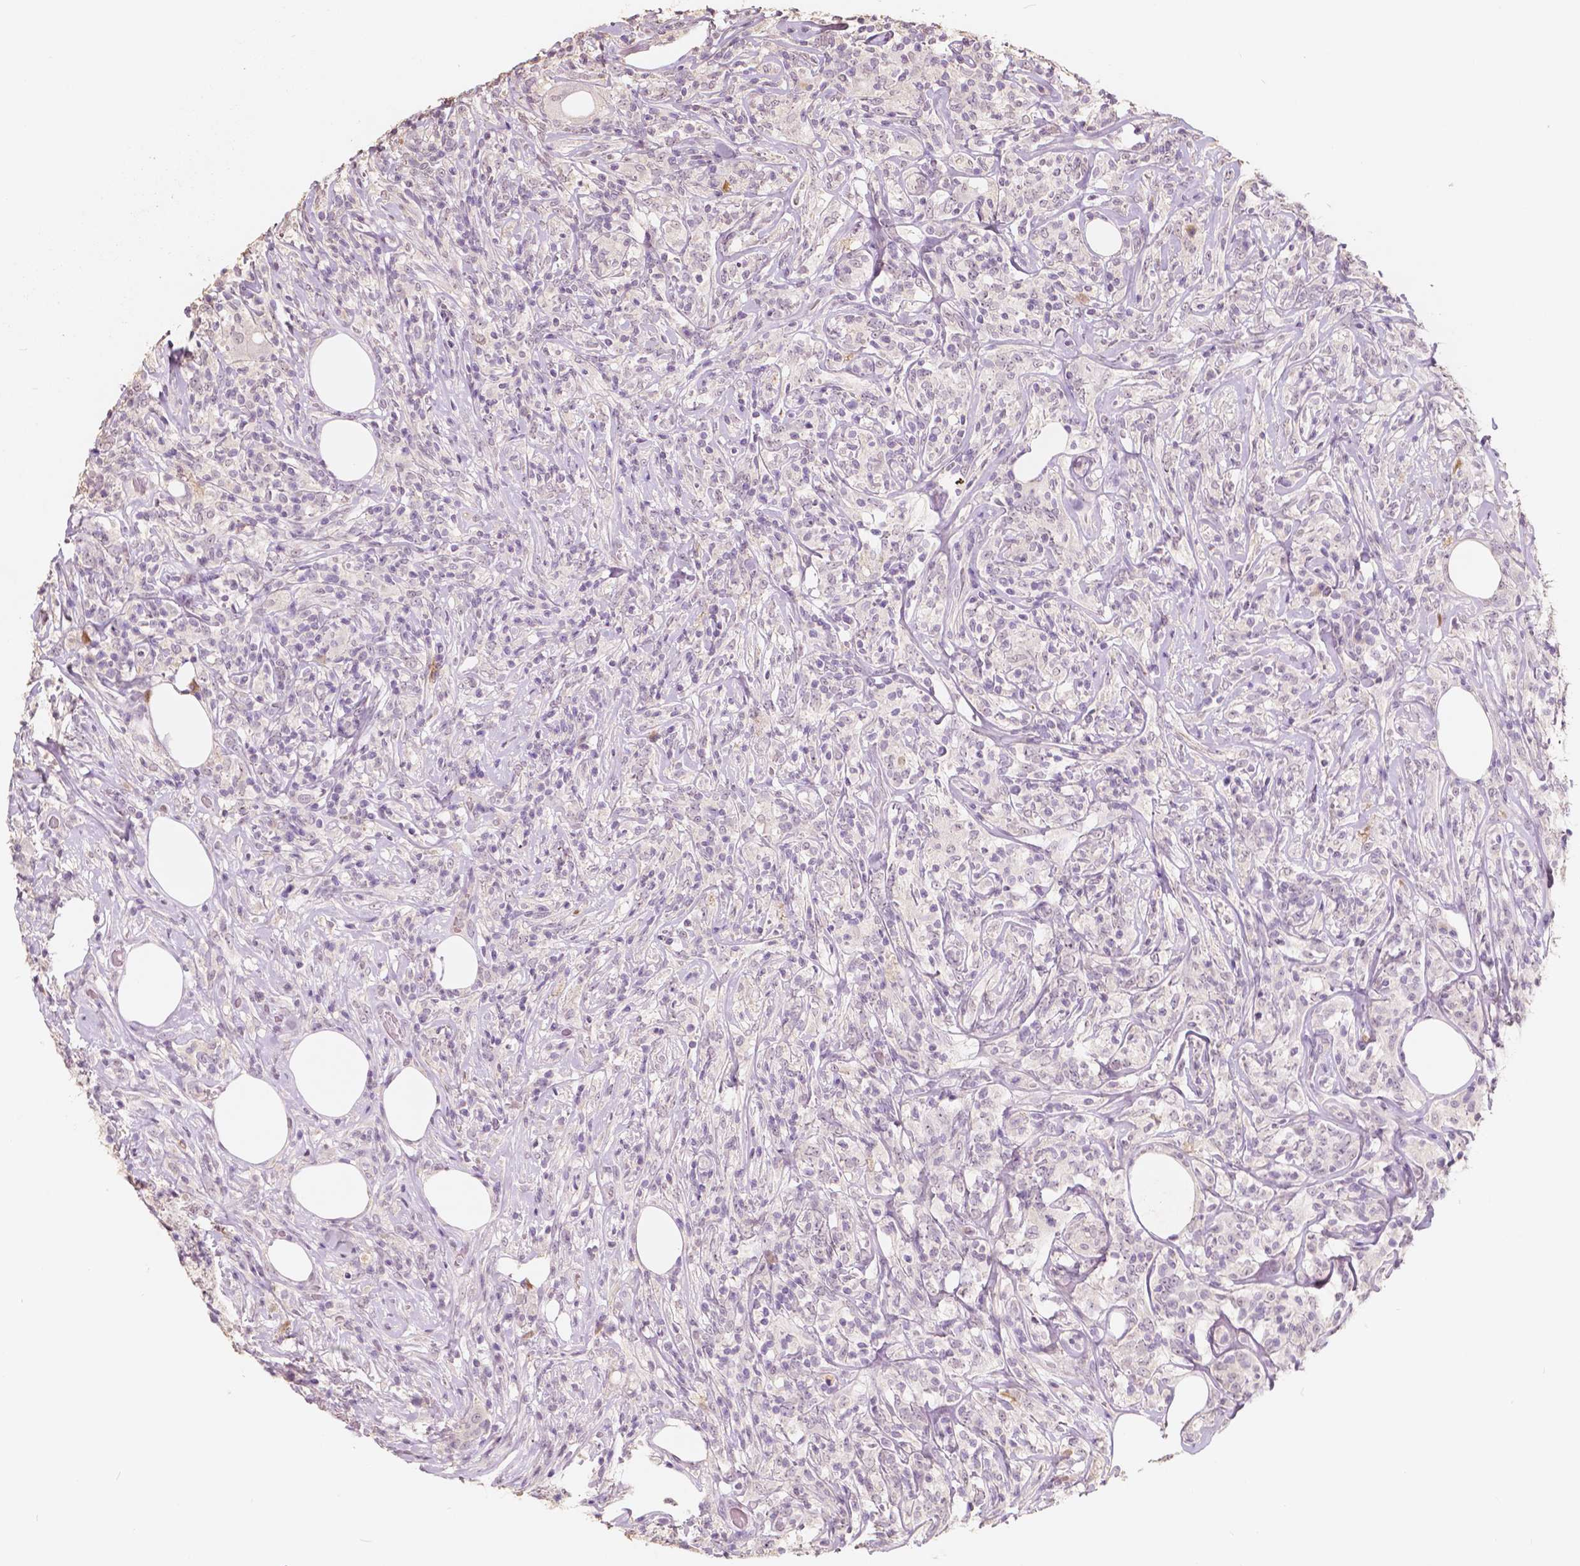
{"staining": {"intensity": "negative", "quantity": "none", "location": "none"}, "tissue": "lymphoma", "cell_type": "Tumor cells", "image_type": "cancer", "snomed": [{"axis": "morphology", "description": "Malignant lymphoma, non-Hodgkin's type, High grade"}, {"axis": "topography", "description": "Lymph node"}], "caption": "The micrograph exhibits no staining of tumor cells in lymphoma. Nuclei are stained in blue.", "gene": "SOX15", "patient": {"sex": "female", "age": 84}}